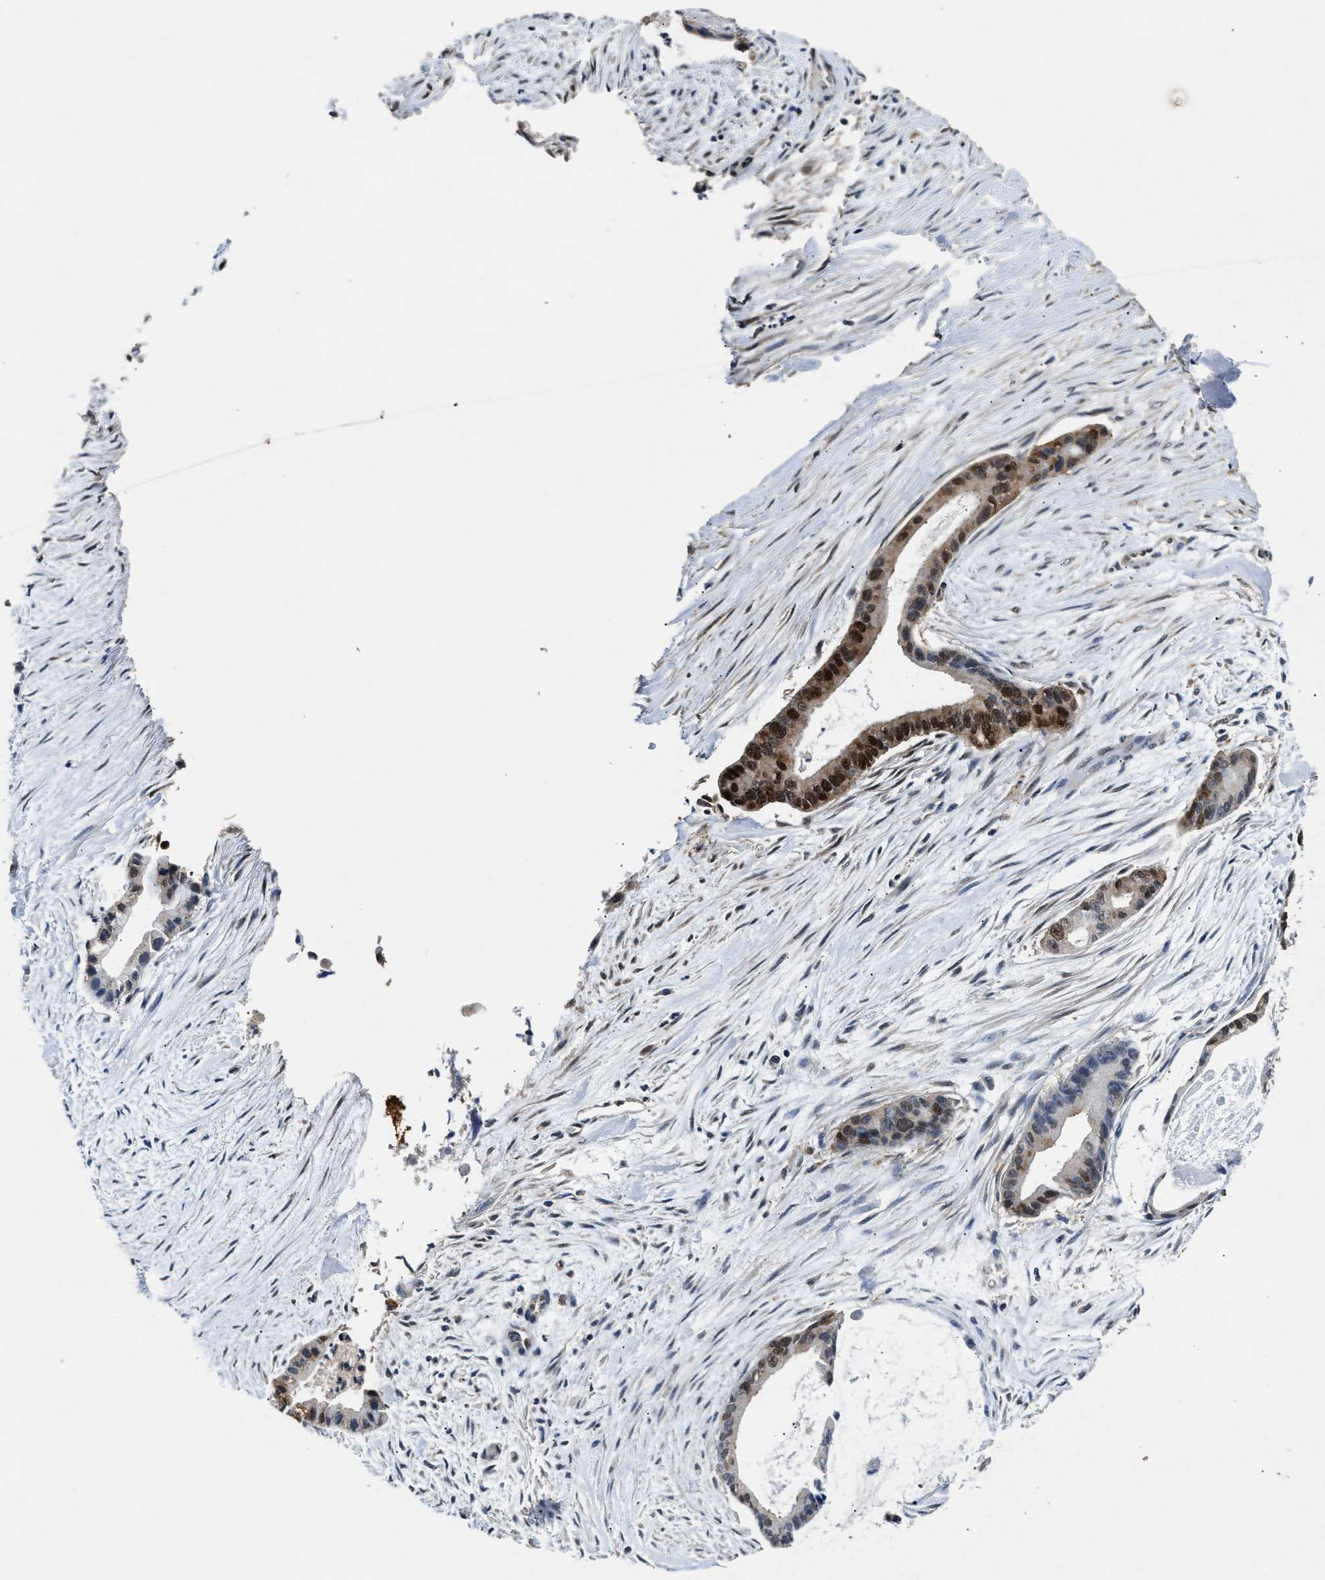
{"staining": {"intensity": "strong", "quantity": "25%-75%", "location": "nuclear"}, "tissue": "liver cancer", "cell_type": "Tumor cells", "image_type": "cancer", "snomed": [{"axis": "morphology", "description": "Cholangiocarcinoma"}, {"axis": "topography", "description": "Liver"}], "caption": "IHC (DAB) staining of liver cancer (cholangiocarcinoma) reveals strong nuclear protein staining in about 25%-75% of tumor cells.", "gene": "ACAT2", "patient": {"sex": "female", "age": 55}}